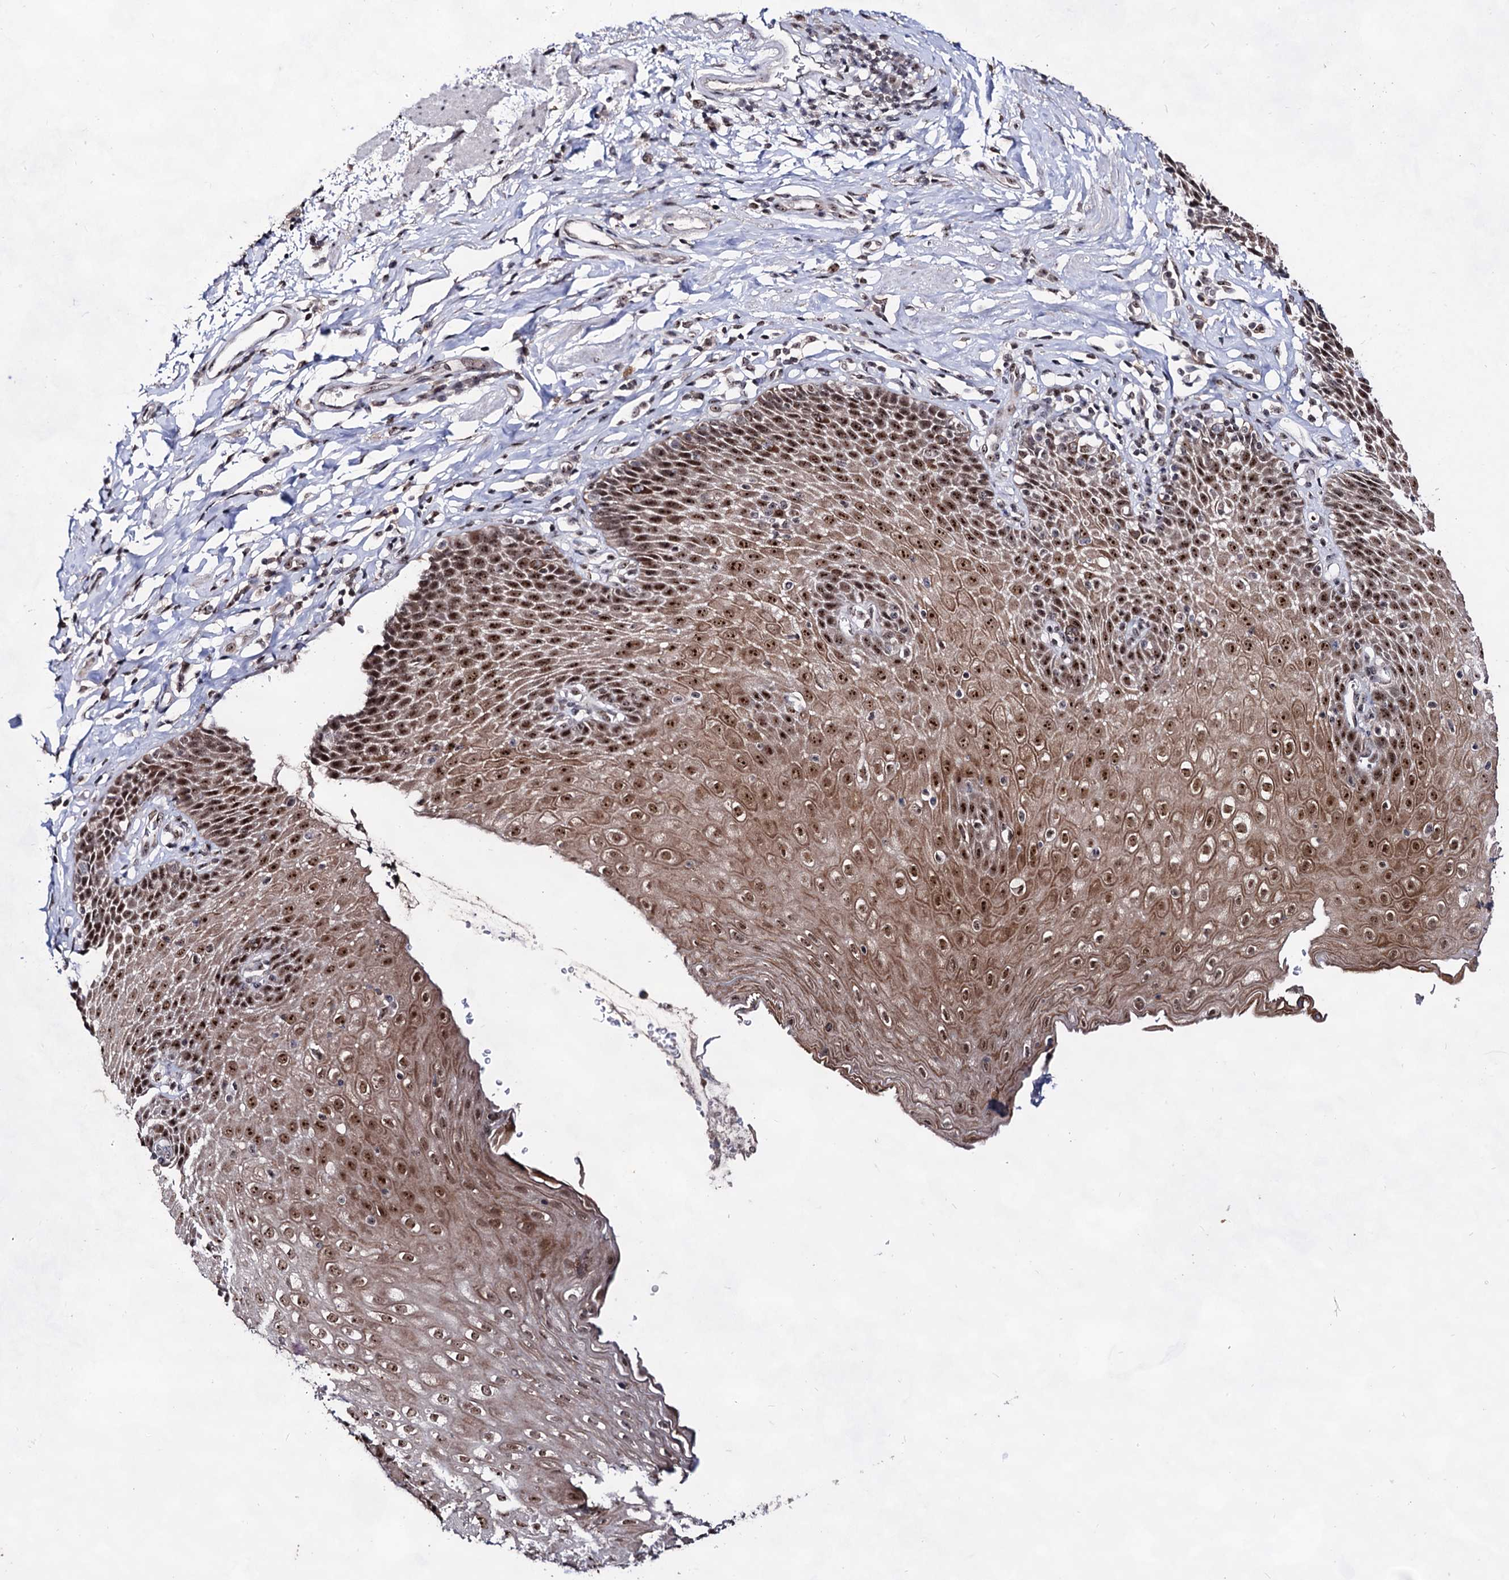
{"staining": {"intensity": "strong", "quantity": ">75%", "location": "cytoplasmic/membranous,nuclear"}, "tissue": "esophagus", "cell_type": "Squamous epithelial cells", "image_type": "normal", "snomed": [{"axis": "morphology", "description": "Normal tissue, NOS"}, {"axis": "topography", "description": "Esophagus"}], "caption": "This image reveals immunohistochemistry (IHC) staining of unremarkable human esophagus, with high strong cytoplasmic/membranous,nuclear staining in approximately >75% of squamous epithelial cells.", "gene": "EXOSC10", "patient": {"sex": "female", "age": 61}}